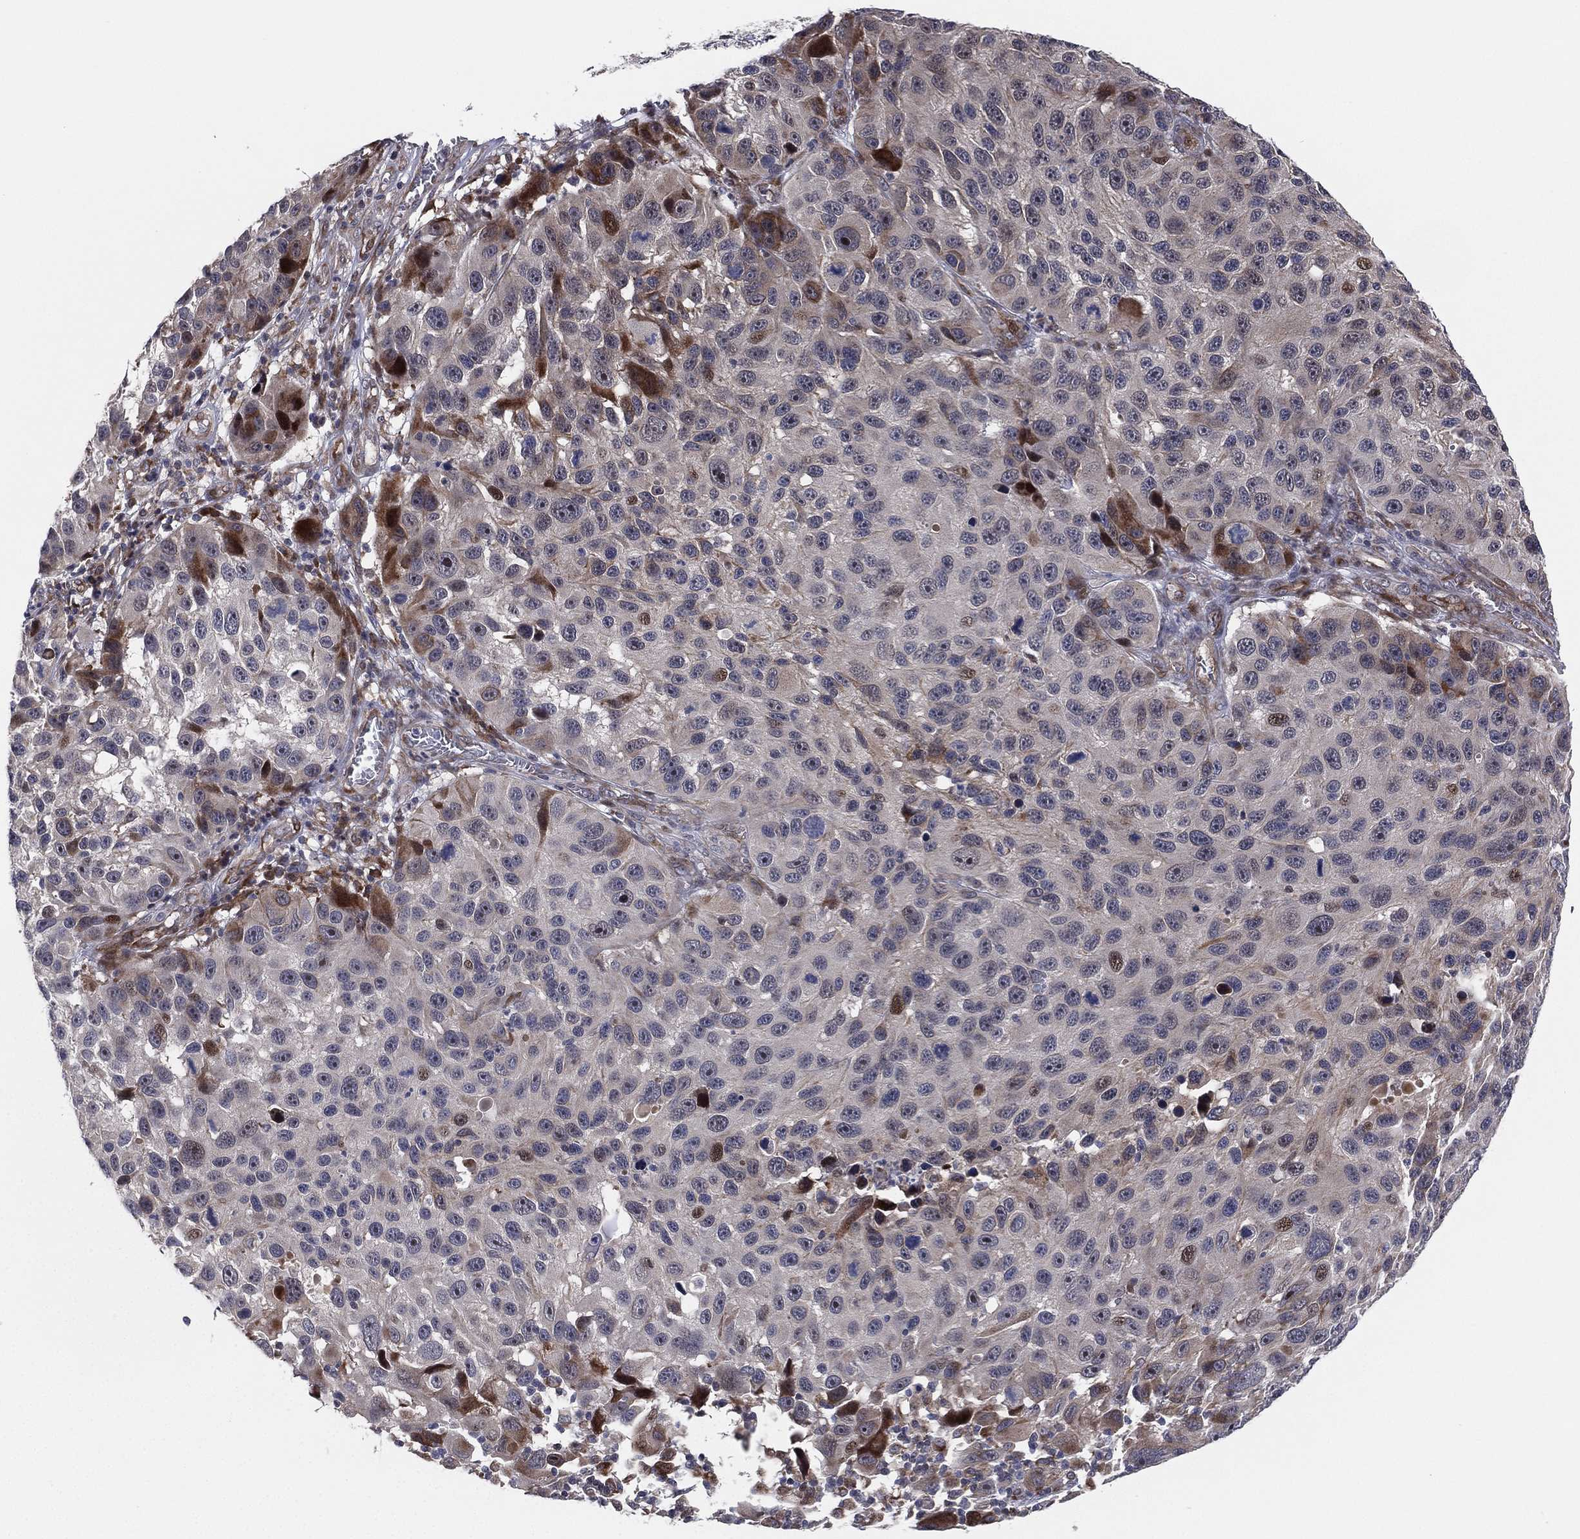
{"staining": {"intensity": "moderate", "quantity": "<25%", "location": "cytoplasmic/membranous"}, "tissue": "melanoma", "cell_type": "Tumor cells", "image_type": "cancer", "snomed": [{"axis": "morphology", "description": "Malignant melanoma, NOS"}, {"axis": "topography", "description": "Skin"}], "caption": "Protein staining displays moderate cytoplasmic/membranous expression in approximately <25% of tumor cells in malignant melanoma.", "gene": "UTP14A", "patient": {"sex": "male", "age": 53}}